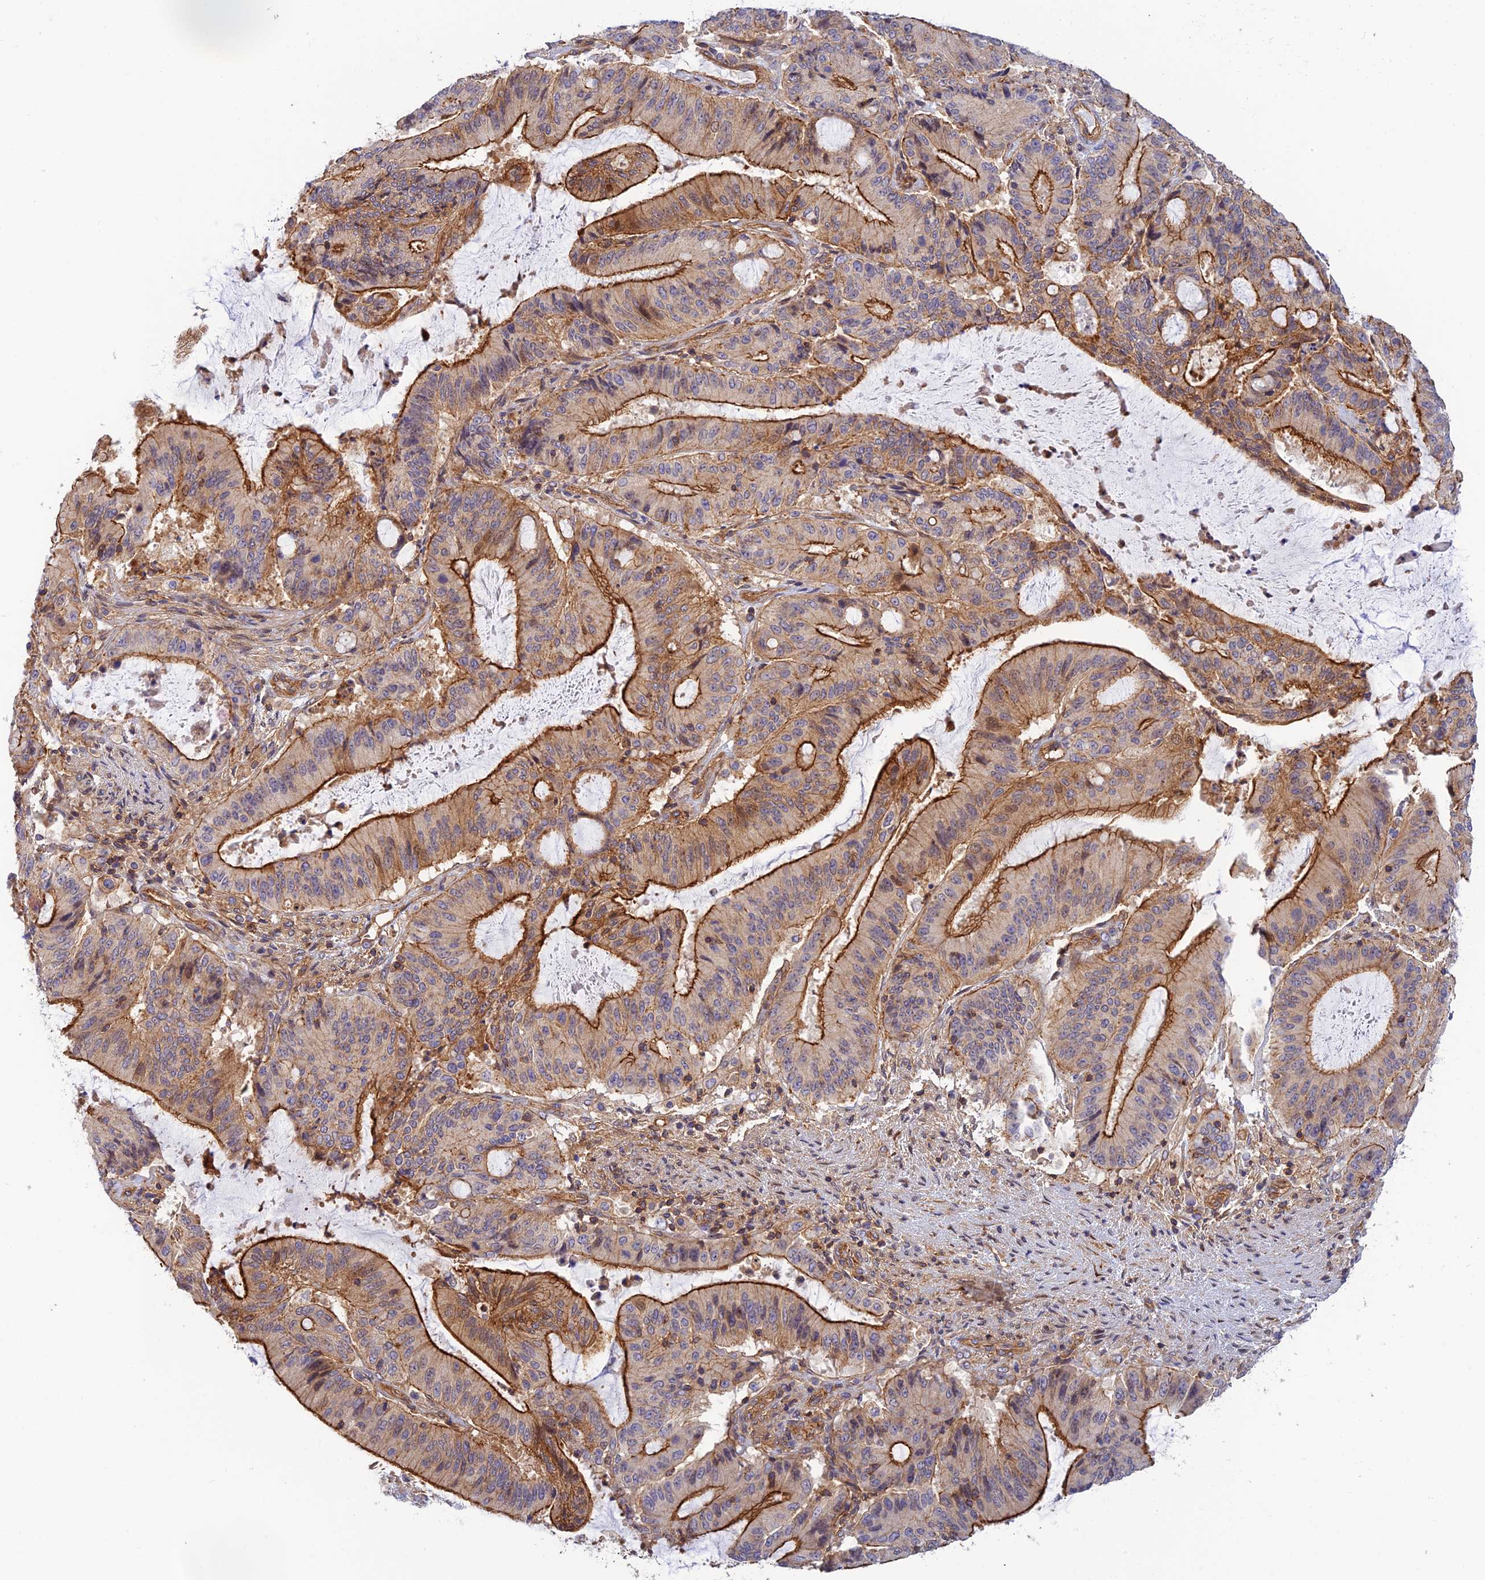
{"staining": {"intensity": "strong", "quantity": "25%-75%", "location": "cytoplasmic/membranous"}, "tissue": "liver cancer", "cell_type": "Tumor cells", "image_type": "cancer", "snomed": [{"axis": "morphology", "description": "Normal tissue, NOS"}, {"axis": "morphology", "description": "Cholangiocarcinoma"}, {"axis": "topography", "description": "Liver"}, {"axis": "topography", "description": "Peripheral nerve tissue"}], "caption": "Protein staining of liver cholangiocarcinoma tissue shows strong cytoplasmic/membranous expression in approximately 25%-75% of tumor cells.", "gene": "PPP1R12C", "patient": {"sex": "female", "age": 73}}